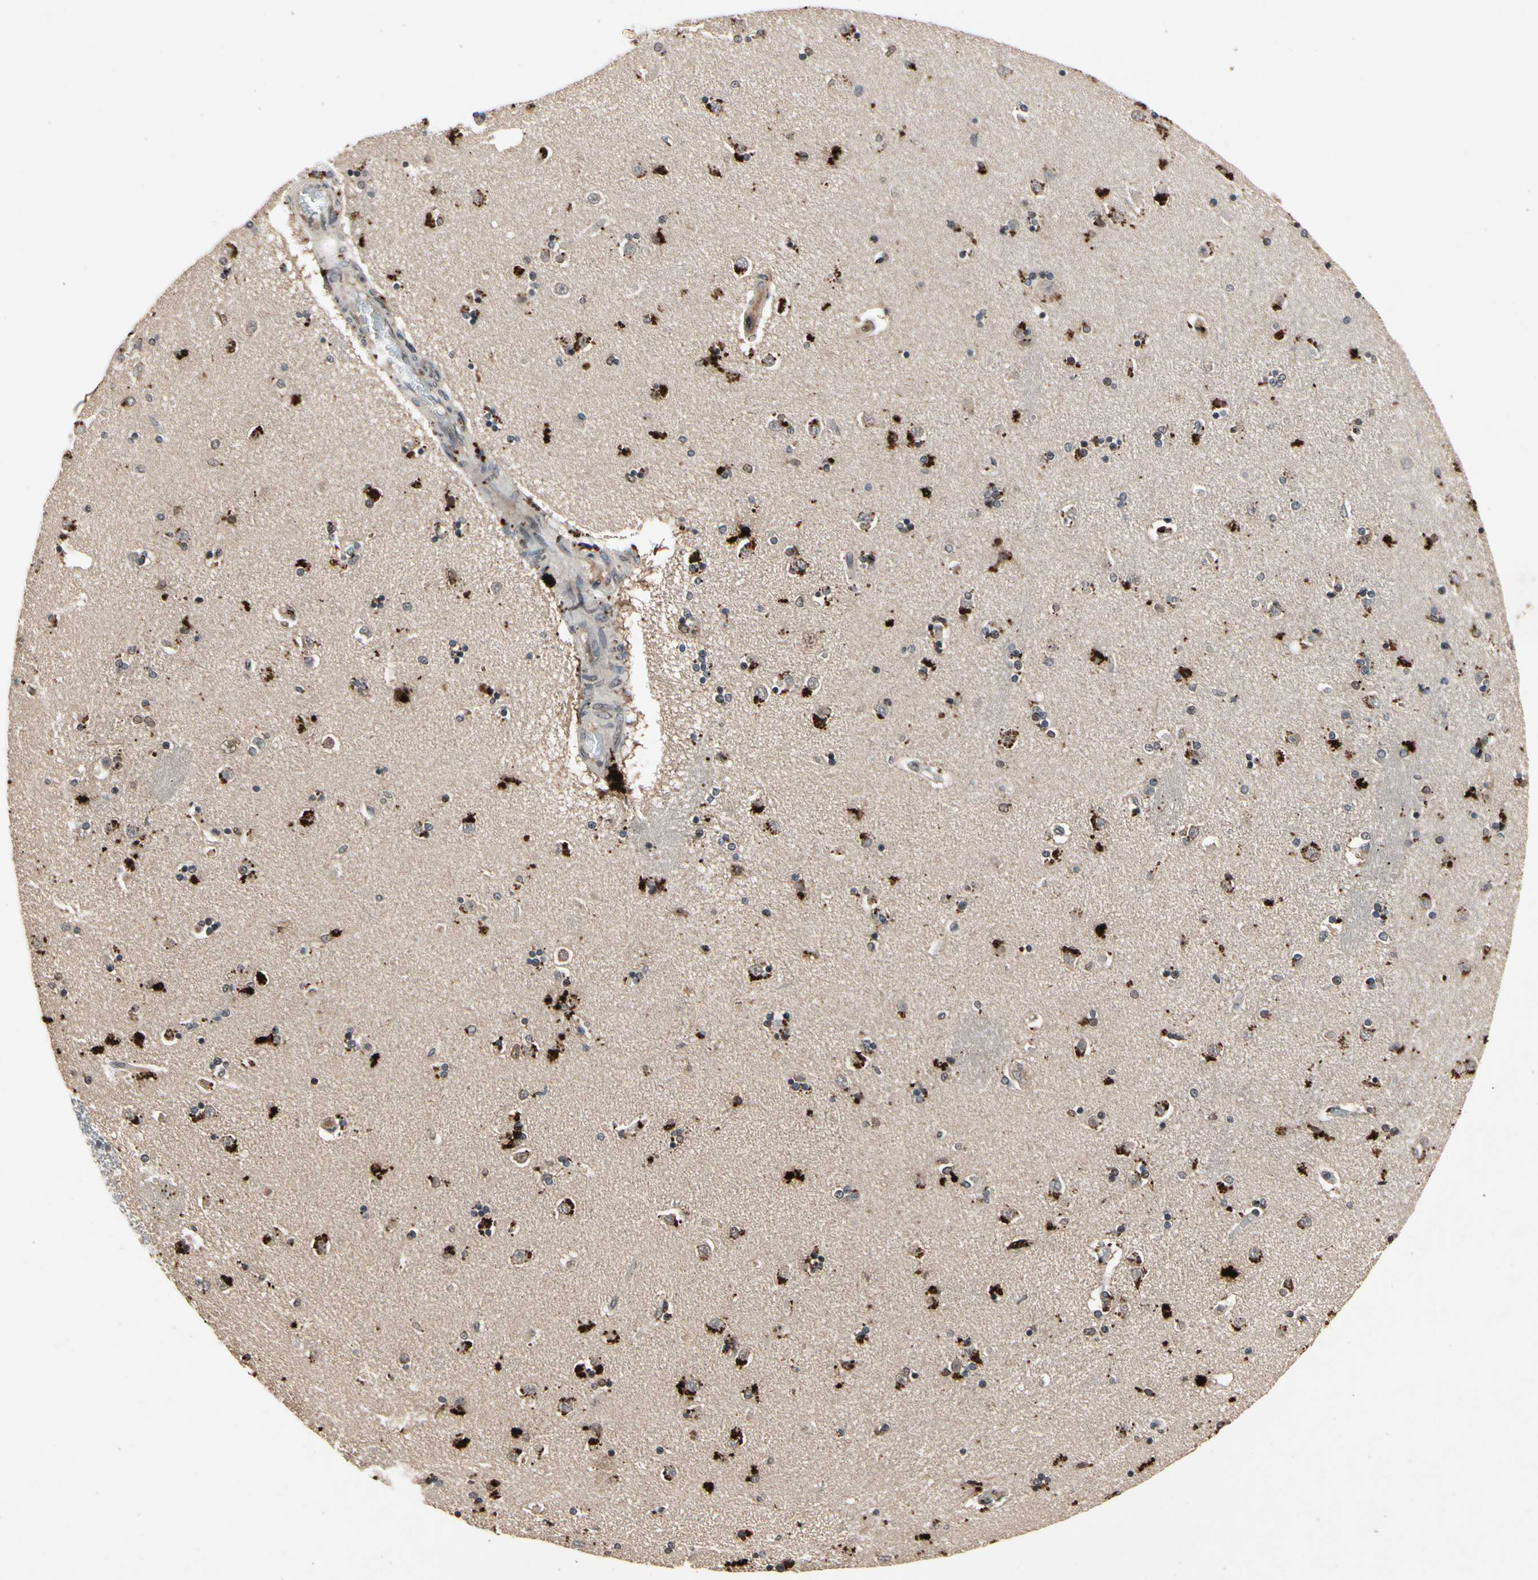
{"staining": {"intensity": "strong", "quantity": "25%-75%", "location": "cytoplasmic/membranous"}, "tissue": "caudate", "cell_type": "Glial cells", "image_type": "normal", "snomed": [{"axis": "morphology", "description": "Normal tissue, NOS"}, {"axis": "topography", "description": "Lateral ventricle wall"}], "caption": "Caudate stained with a brown dye exhibits strong cytoplasmic/membranous positive positivity in approximately 25%-75% of glial cells.", "gene": "DPY19L3", "patient": {"sex": "female", "age": 54}}